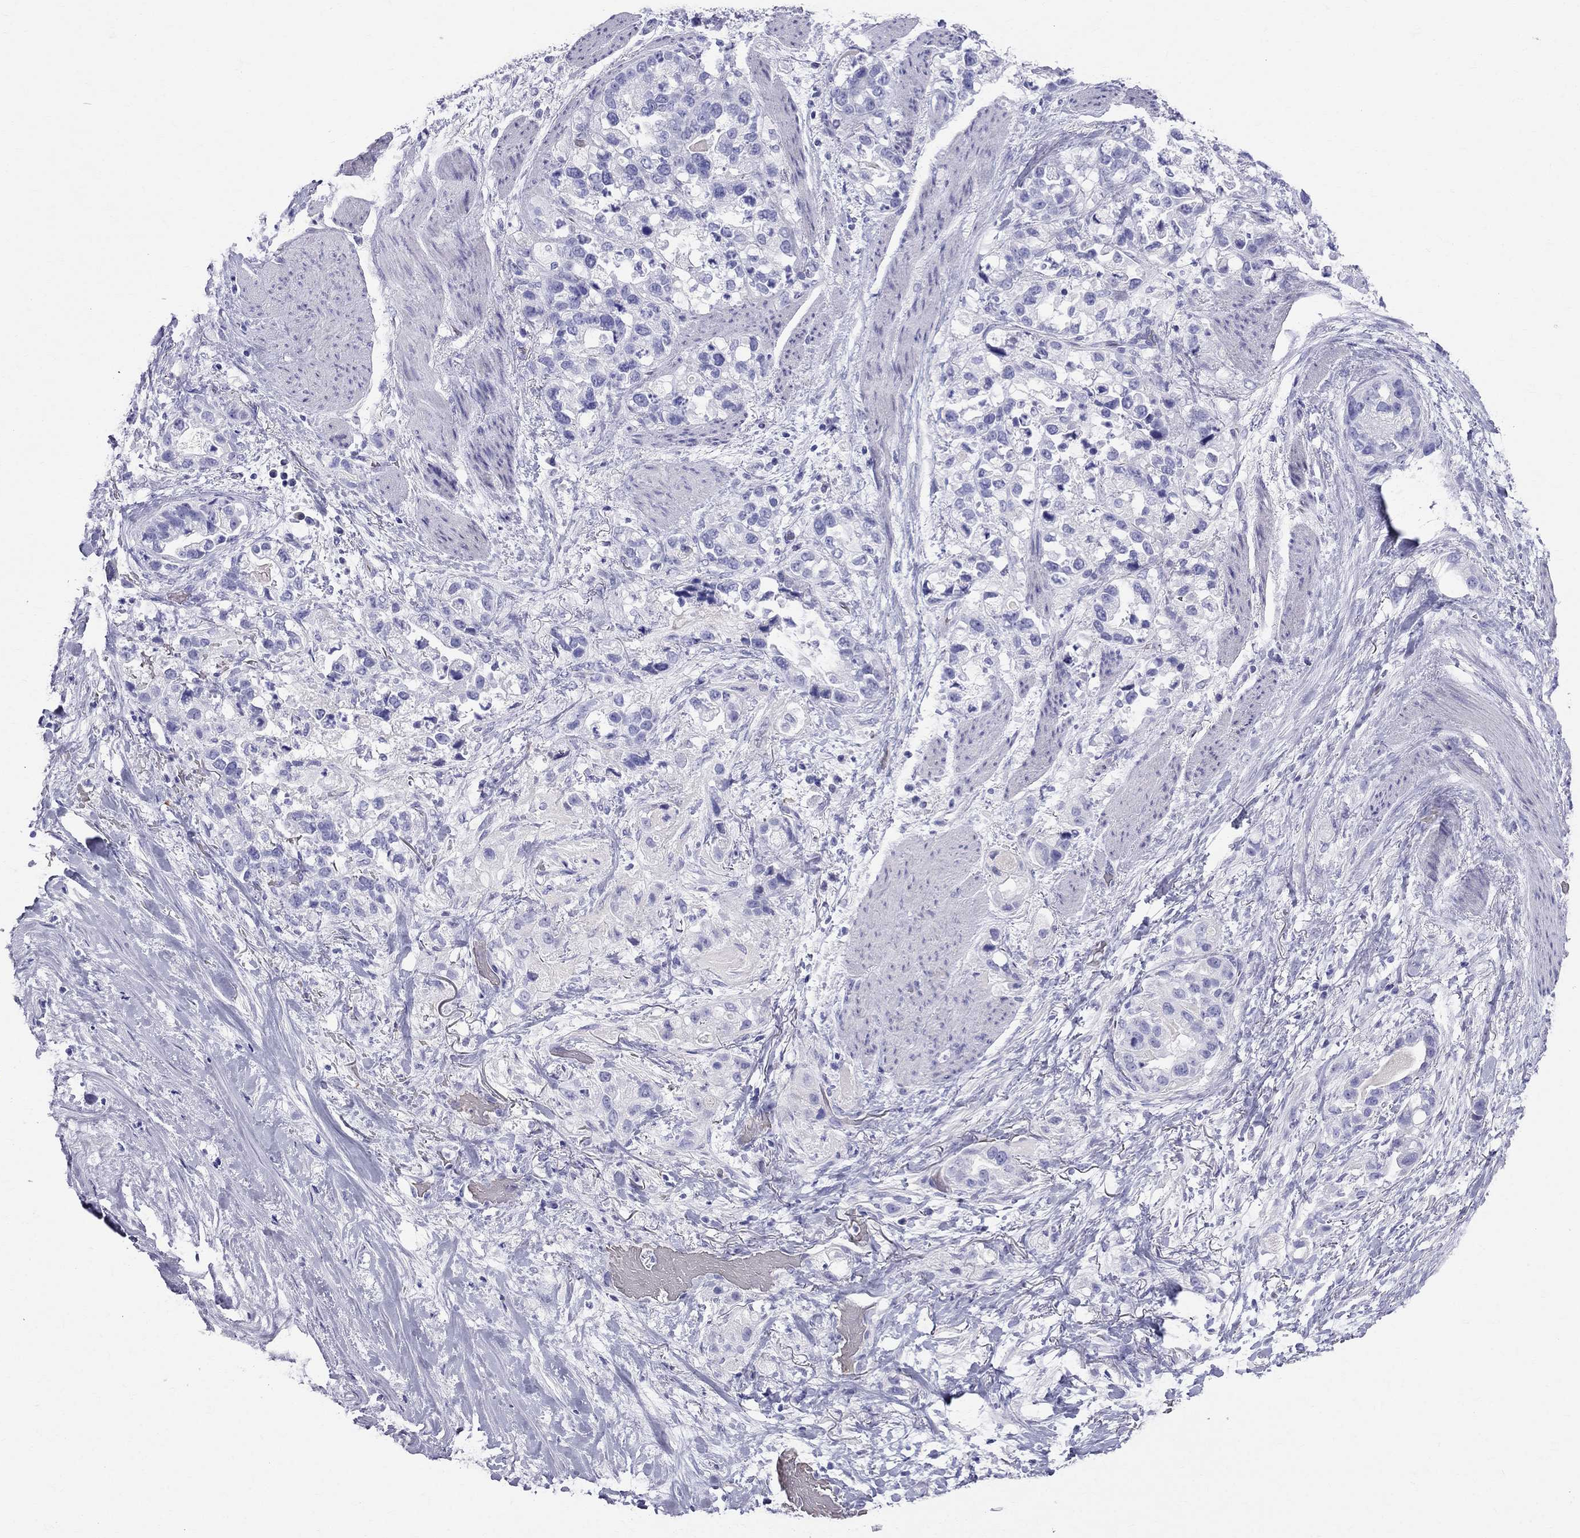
{"staining": {"intensity": "negative", "quantity": "none", "location": "none"}, "tissue": "stomach cancer", "cell_type": "Tumor cells", "image_type": "cancer", "snomed": [{"axis": "morphology", "description": "Adenocarcinoma, NOS"}, {"axis": "topography", "description": "Stomach"}], "caption": "This image is of stomach adenocarcinoma stained with immunohistochemistry to label a protein in brown with the nuclei are counter-stained blue. There is no positivity in tumor cells.", "gene": "DNAAF6", "patient": {"sex": "male", "age": 59}}